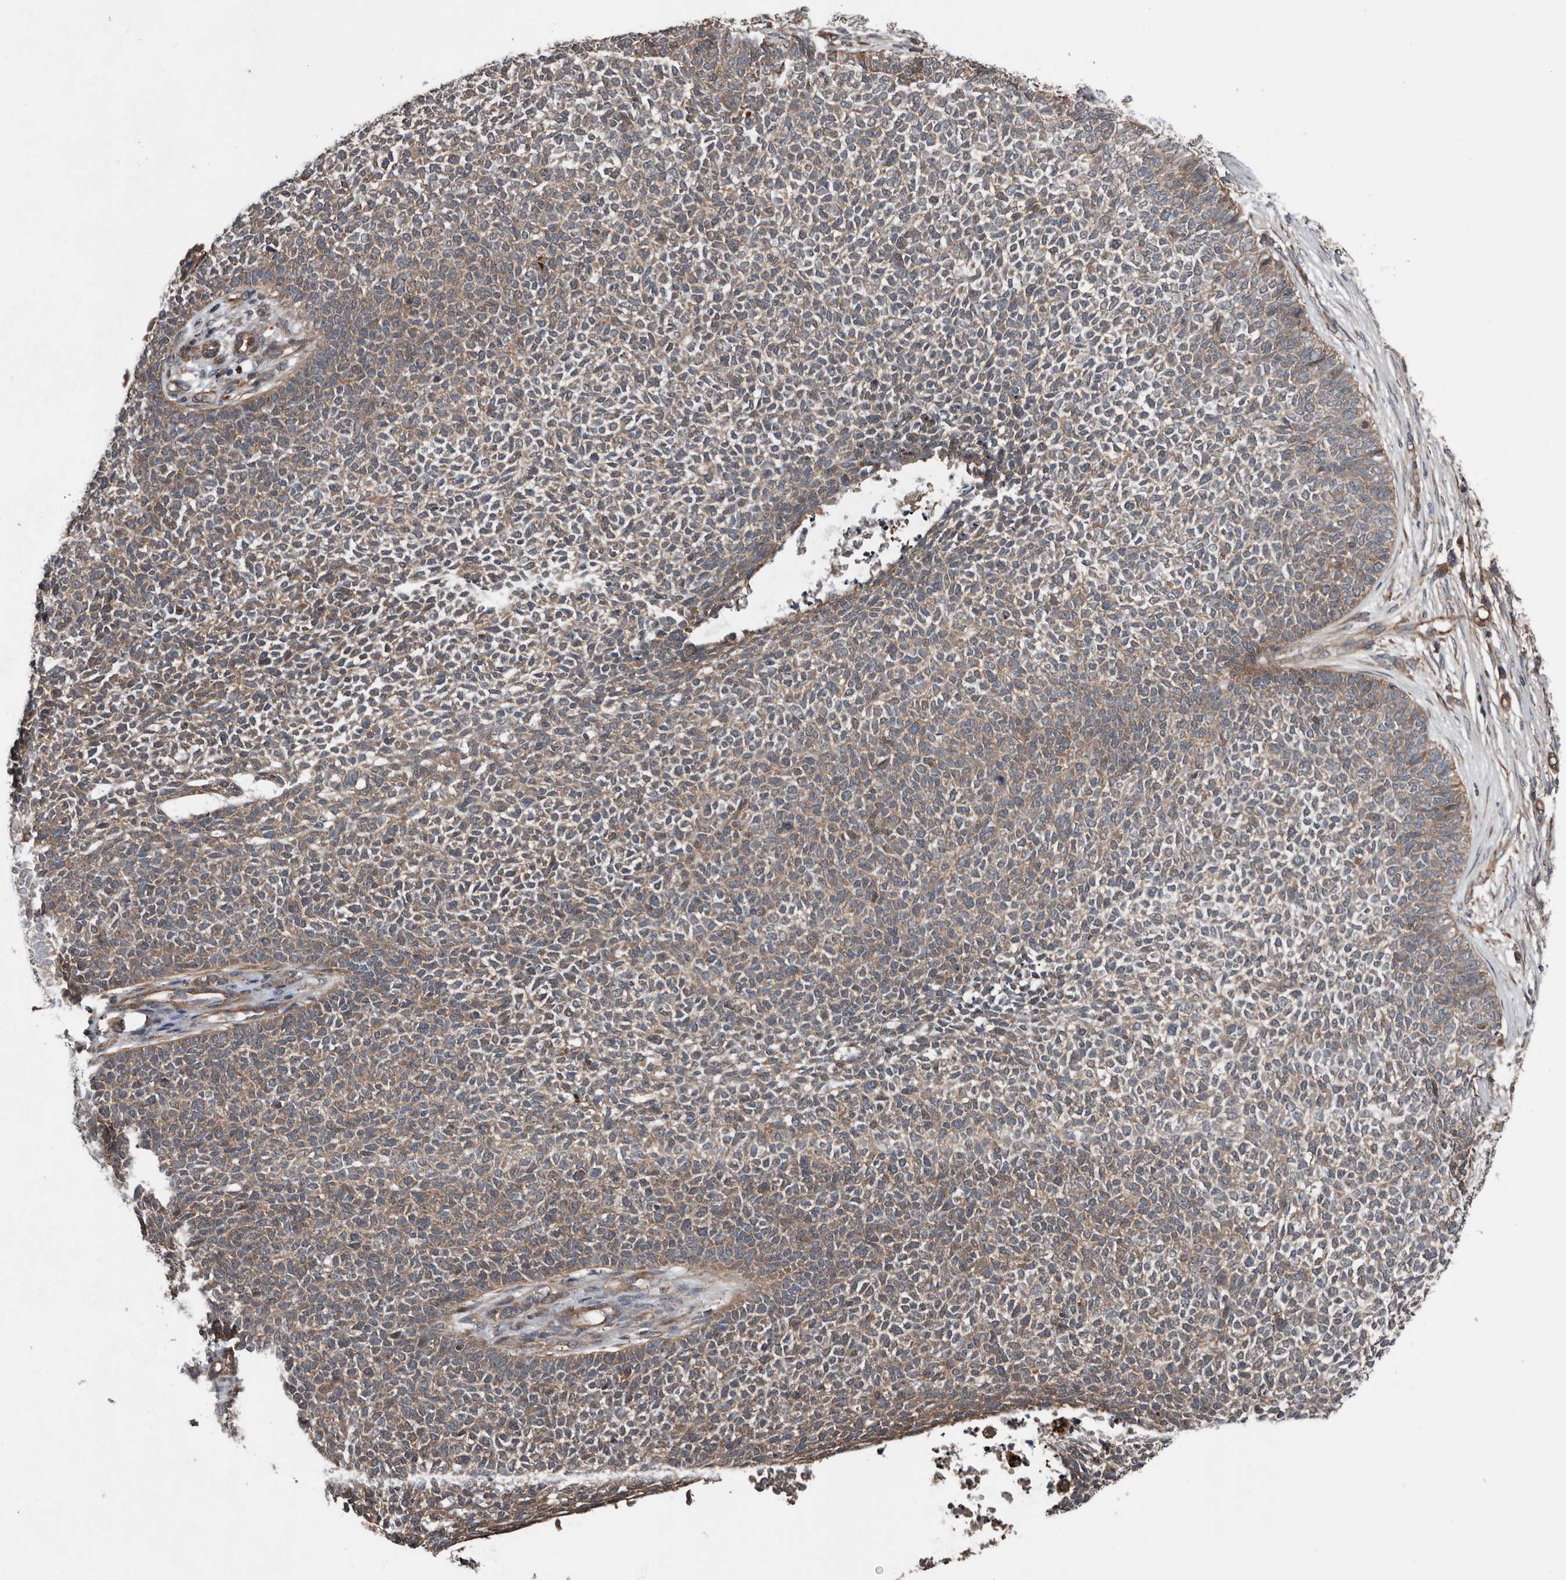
{"staining": {"intensity": "weak", "quantity": "25%-75%", "location": "cytoplasmic/membranous"}, "tissue": "skin cancer", "cell_type": "Tumor cells", "image_type": "cancer", "snomed": [{"axis": "morphology", "description": "Basal cell carcinoma"}, {"axis": "topography", "description": "Skin"}], "caption": "Immunohistochemistry (DAB) staining of human skin basal cell carcinoma shows weak cytoplasmic/membranous protein expression in about 25%-75% of tumor cells.", "gene": "DNAJB4", "patient": {"sex": "female", "age": 84}}